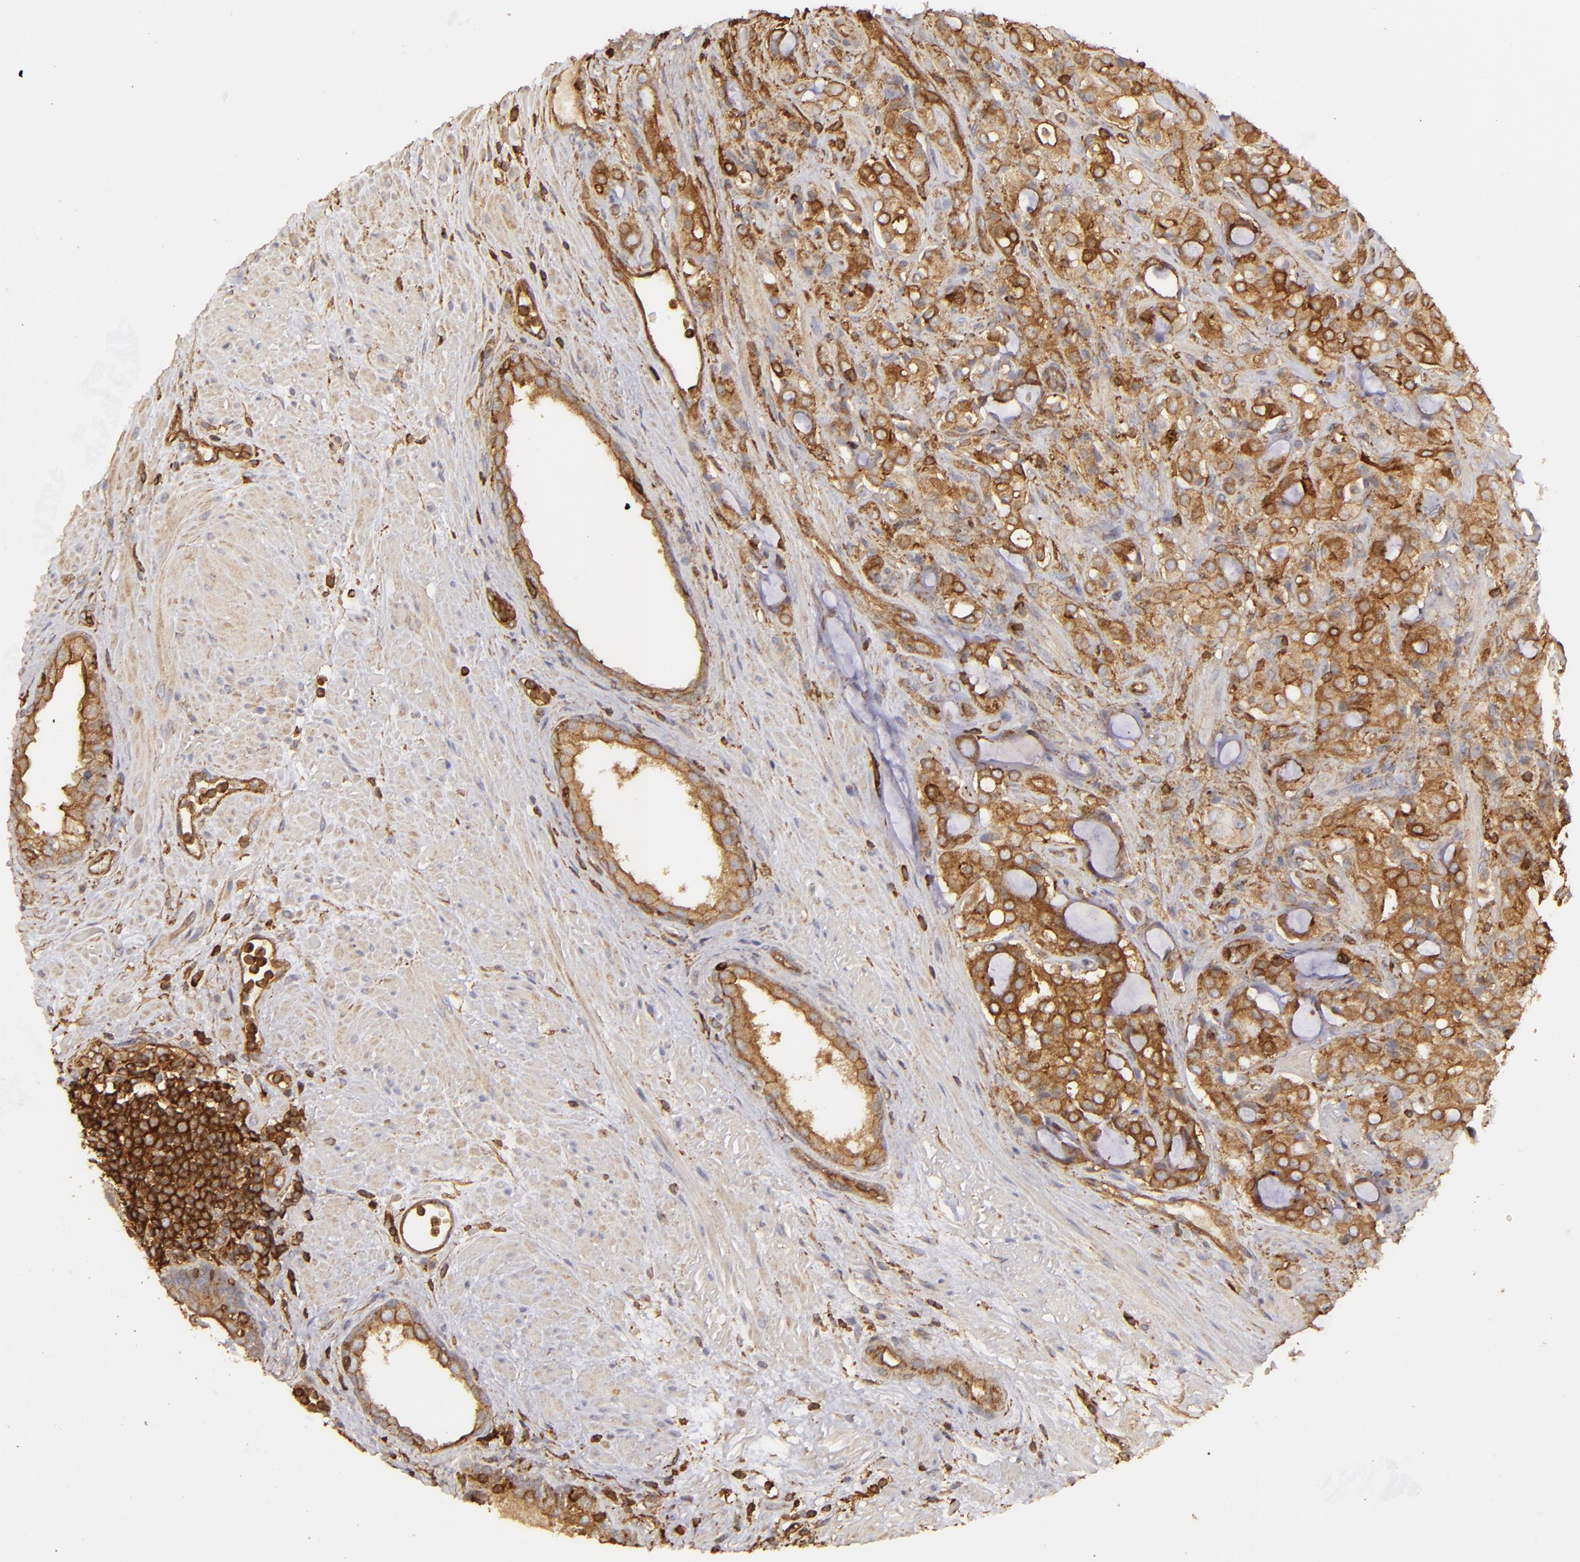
{"staining": {"intensity": "strong", "quantity": ">75%", "location": "cytoplasmic/membranous"}, "tissue": "prostate cancer", "cell_type": "Tumor cells", "image_type": "cancer", "snomed": [{"axis": "morphology", "description": "Adenocarcinoma, High grade"}, {"axis": "topography", "description": "Prostate"}], "caption": "Protein expression analysis of prostate cancer (high-grade adenocarcinoma) displays strong cytoplasmic/membranous expression in about >75% of tumor cells.", "gene": "ACTB", "patient": {"sex": "male", "age": 72}}